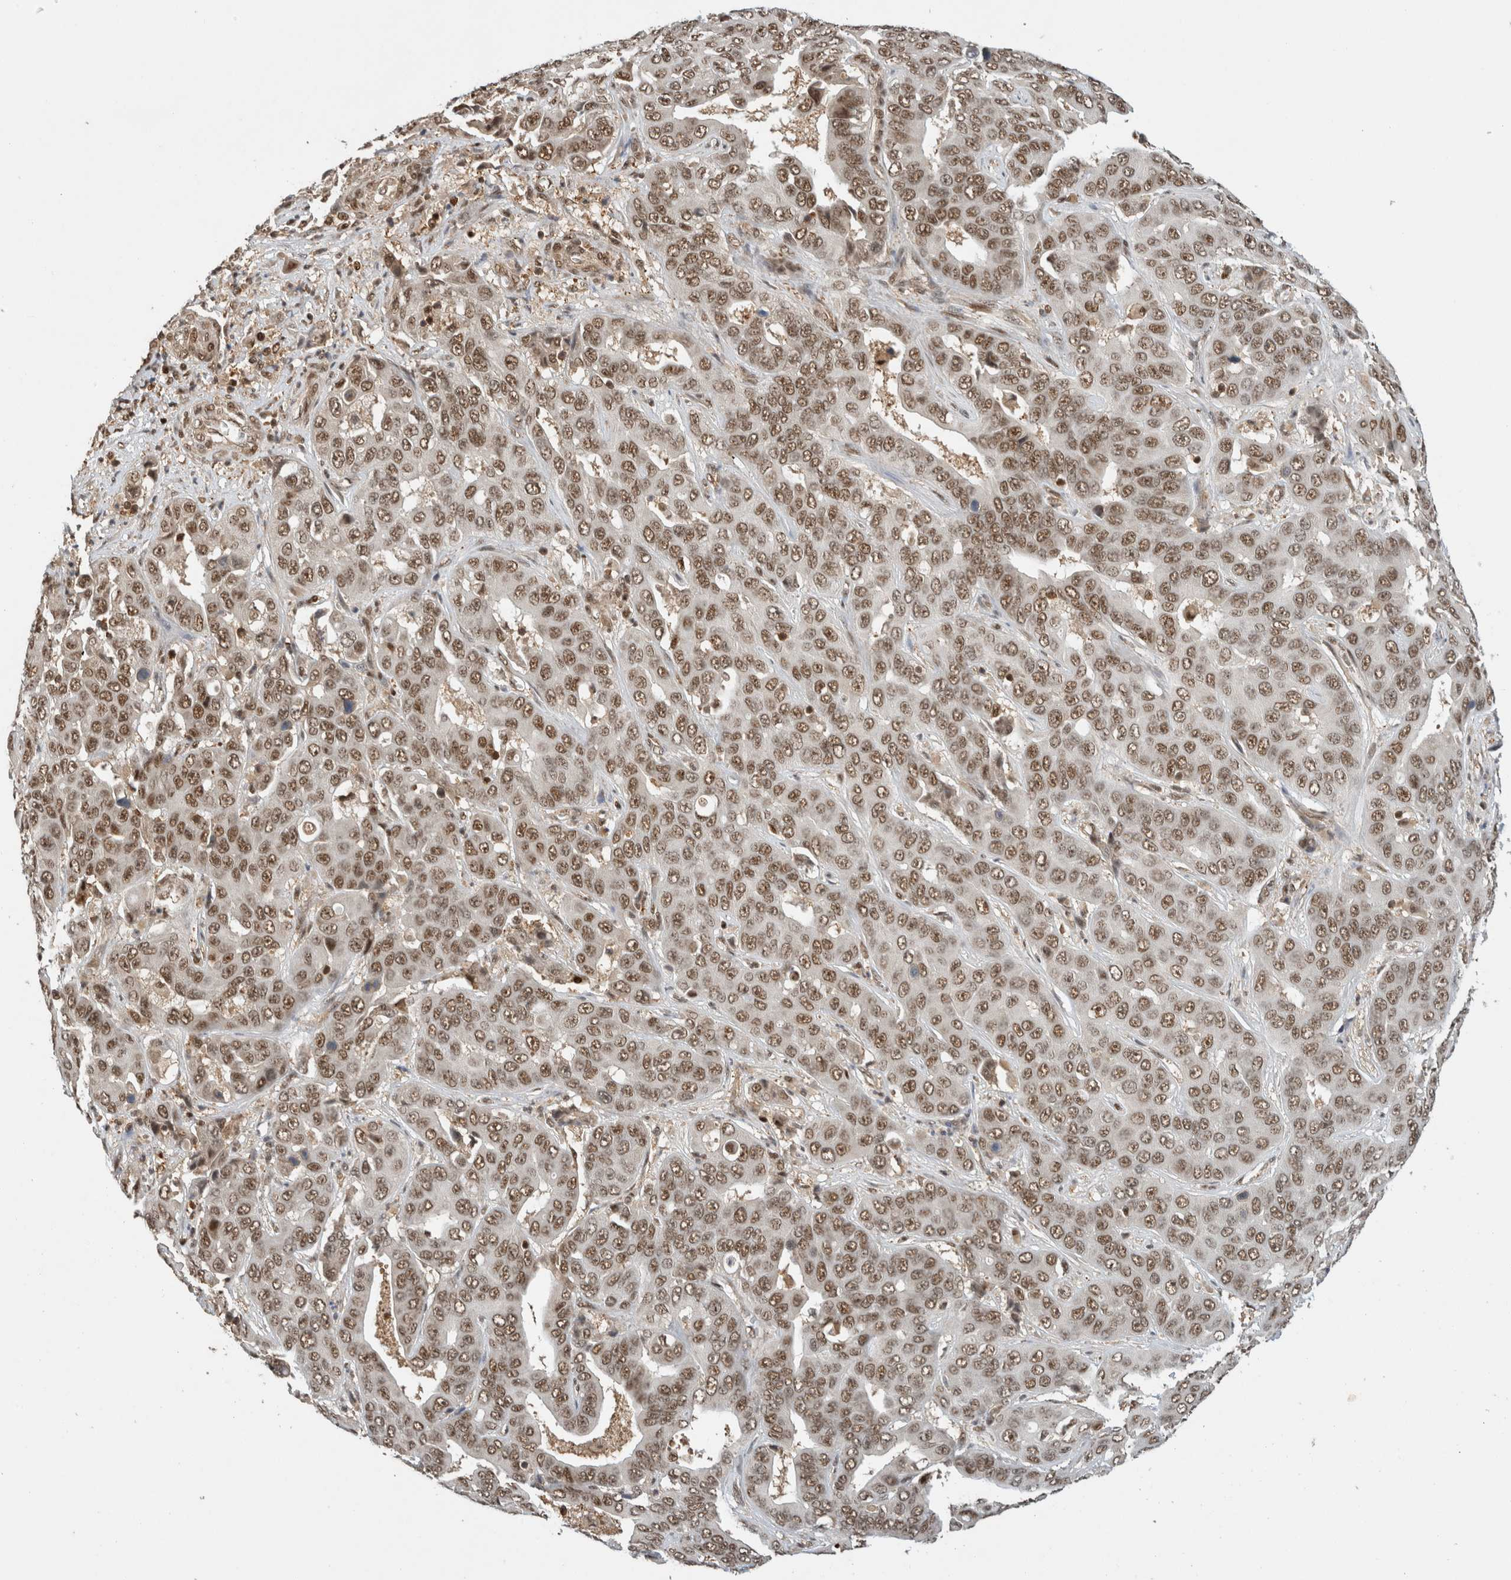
{"staining": {"intensity": "moderate", "quantity": ">75%", "location": "nuclear"}, "tissue": "liver cancer", "cell_type": "Tumor cells", "image_type": "cancer", "snomed": [{"axis": "morphology", "description": "Cholangiocarcinoma"}, {"axis": "topography", "description": "Liver"}], "caption": "Liver cancer was stained to show a protein in brown. There is medium levels of moderate nuclear staining in approximately >75% of tumor cells.", "gene": "SNRNP40", "patient": {"sex": "female", "age": 52}}